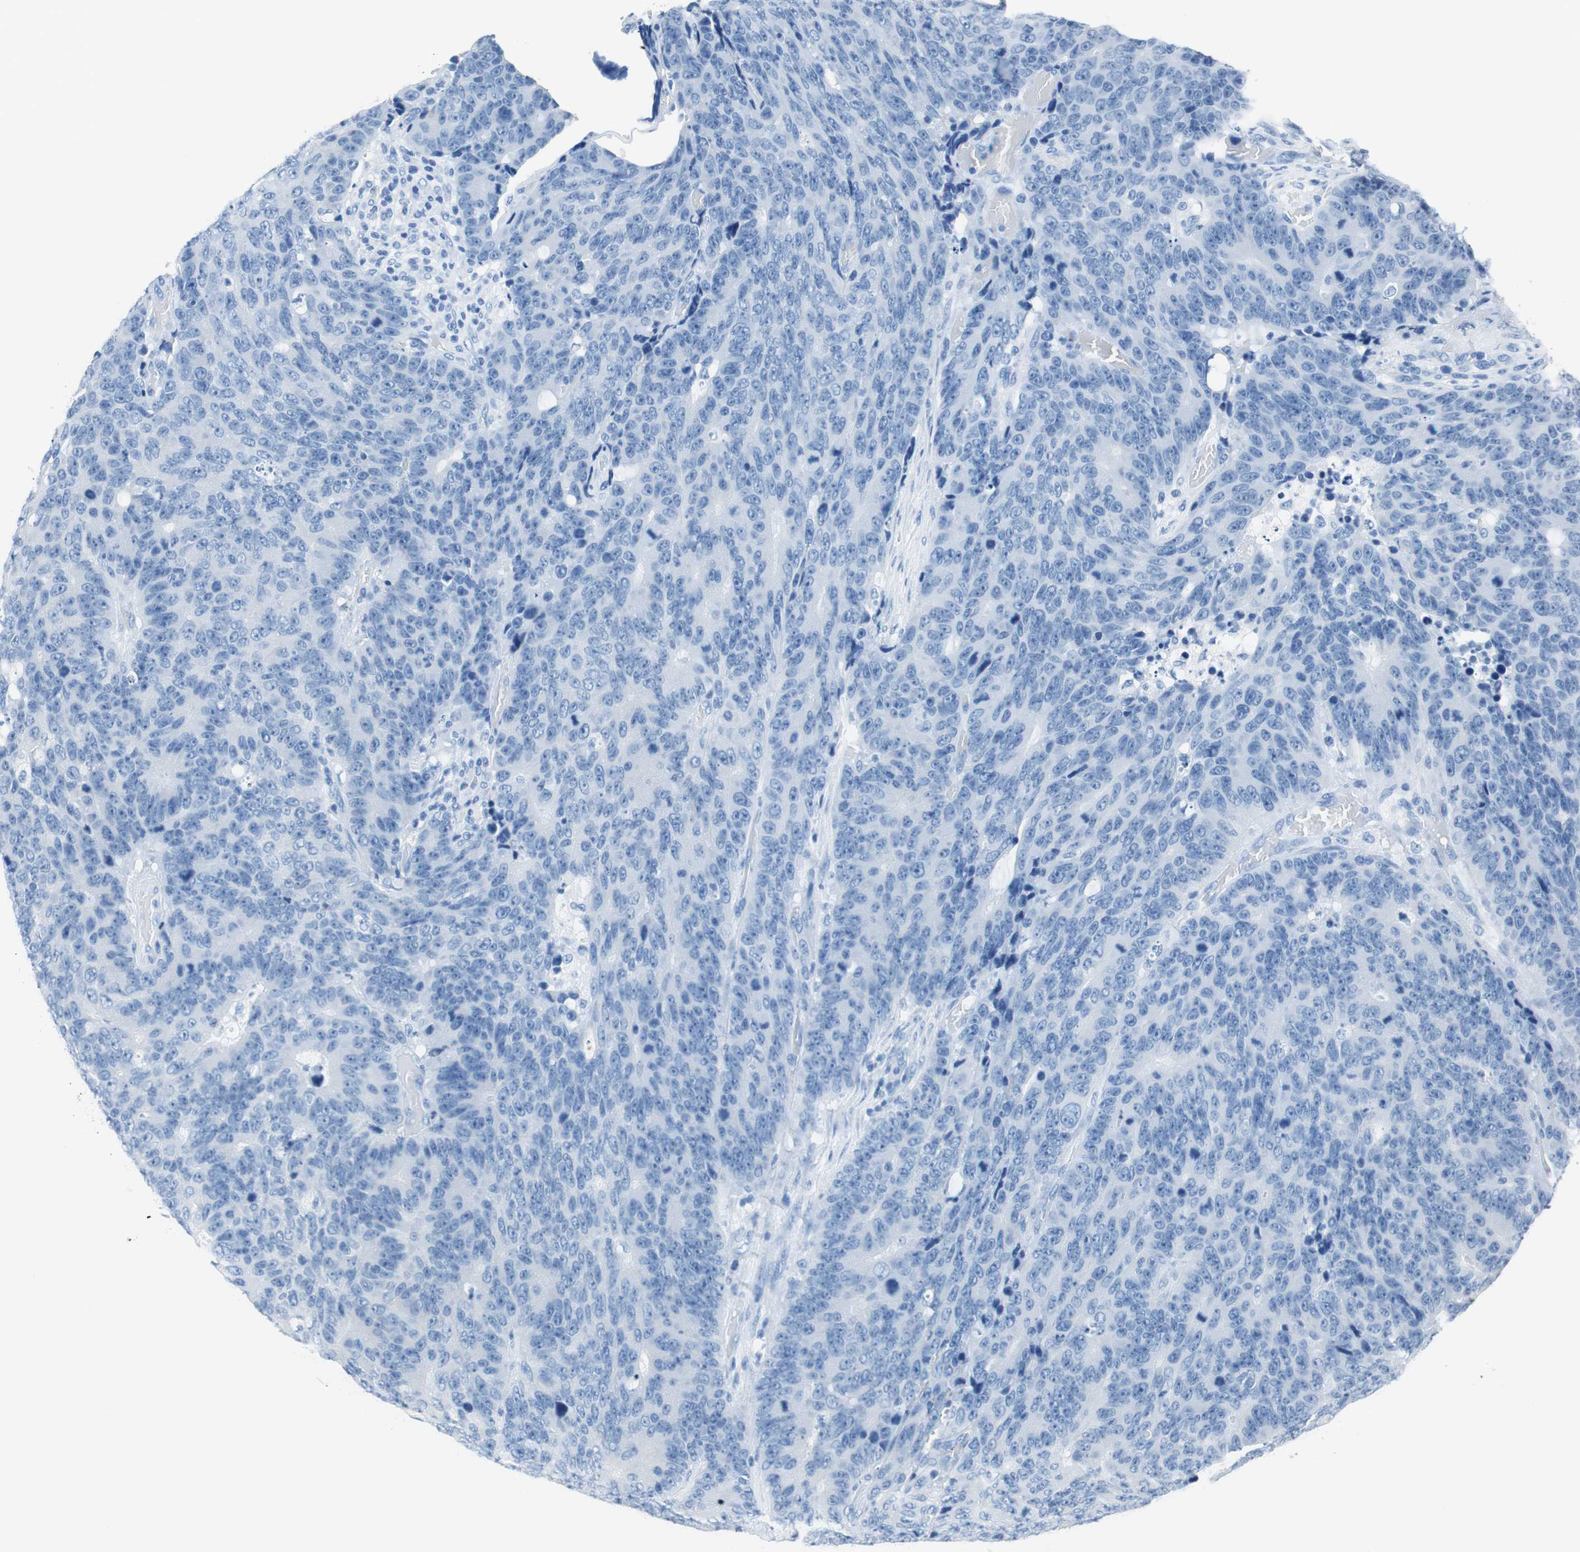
{"staining": {"intensity": "negative", "quantity": "none", "location": "none"}, "tissue": "colorectal cancer", "cell_type": "Tumor cells", "image_type": "cancer", "snomed": [{"axis": "morphology", "description": "Adenocarcinoma, NOS"}, {"axis": "topography", "description": "Colon"}], "caption": "Tumor cells show no significant protein positivity in adenocarcinoma (colorectal).", "gene": "FADS2", "patient": {"sex": "female", "age": 86}}